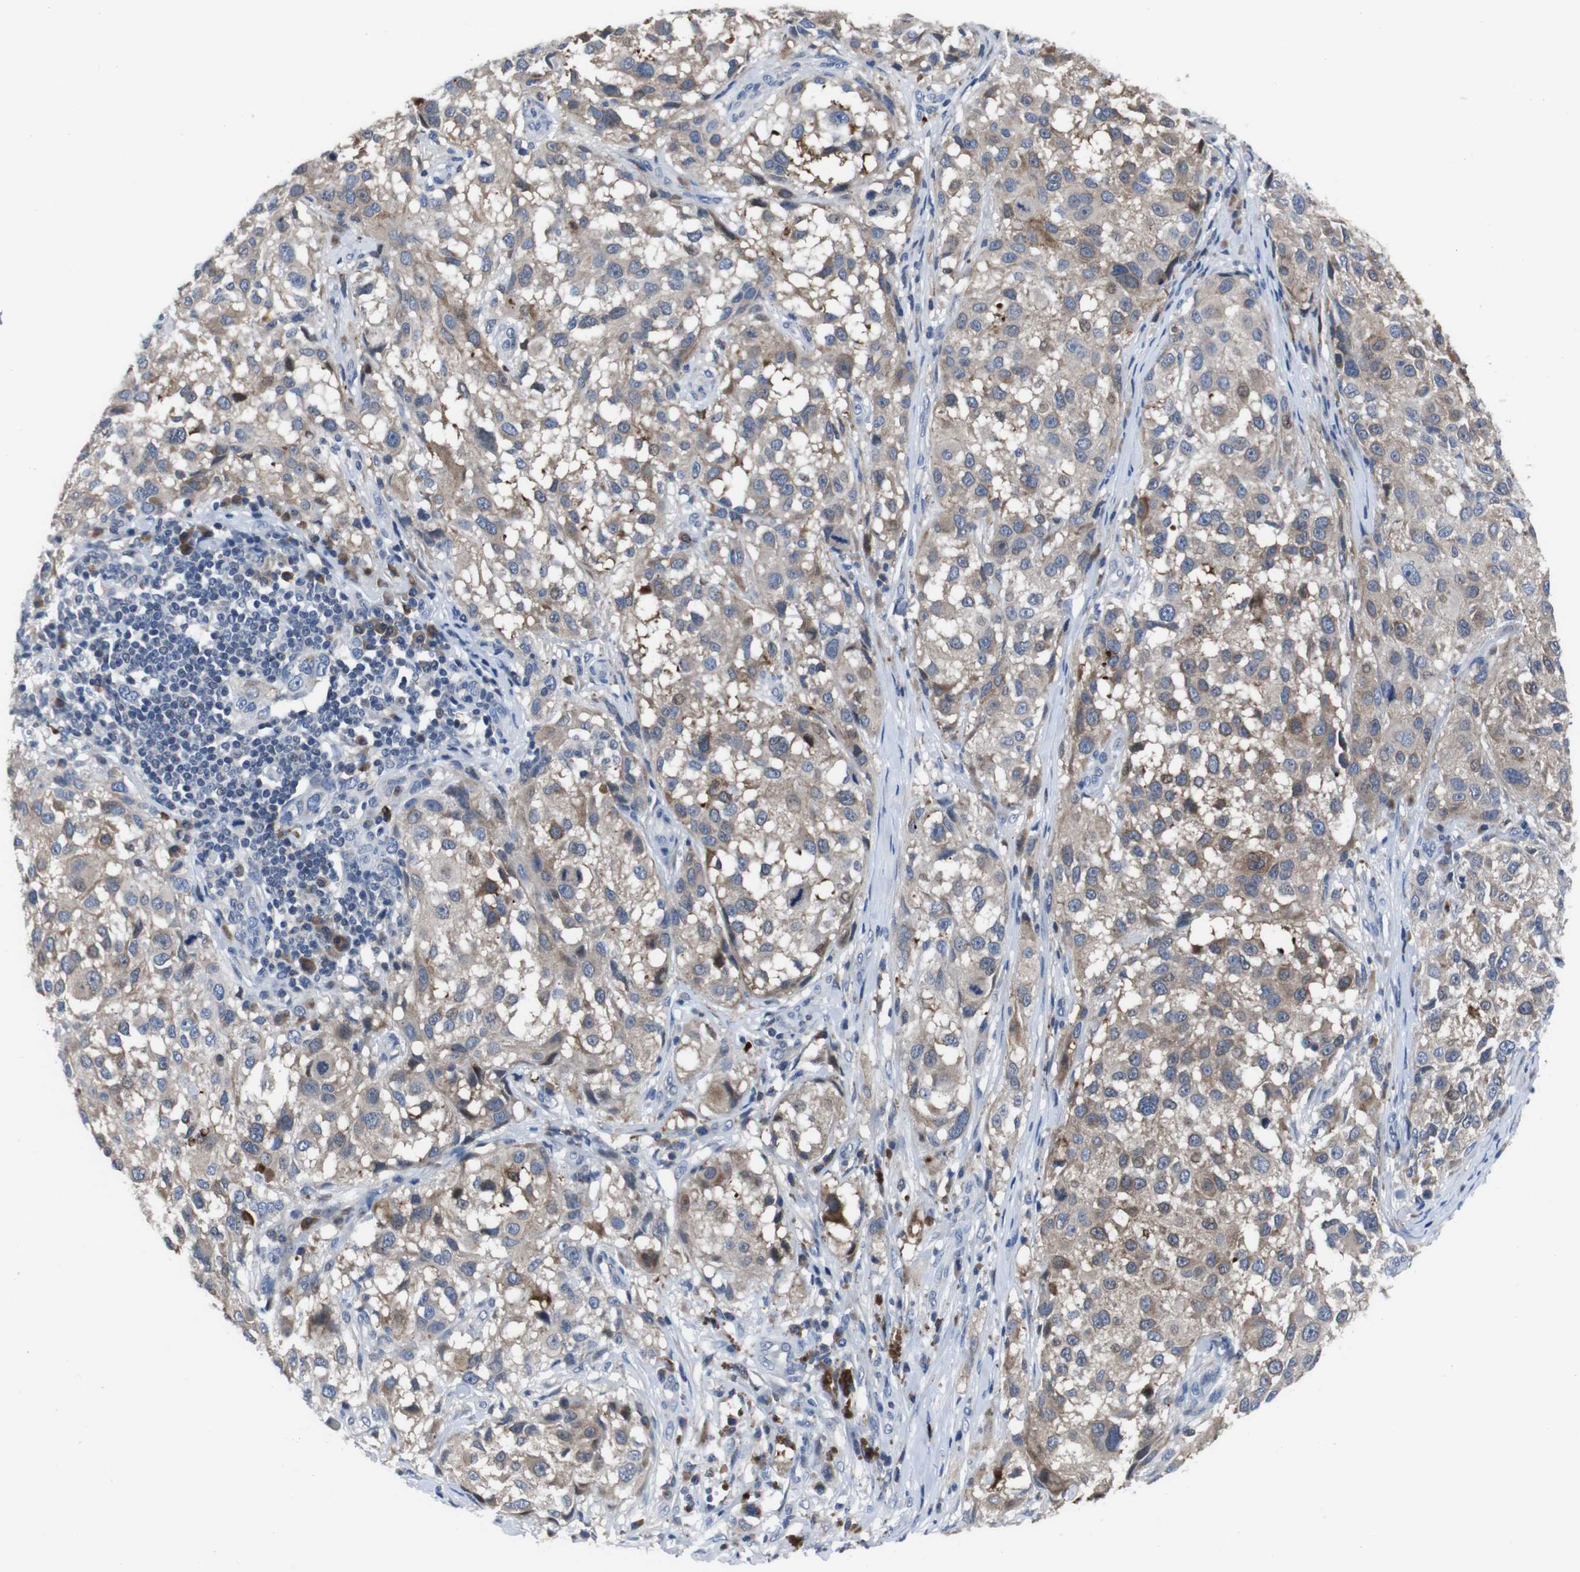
{"staining": {"intensity": "moderate", "quantity": ">75%", "location": "cytoplasmic/membranous"}, "tissue": "melanoma", "cell_type": "Tumor cells", "image_type": "cancer", "snomed": [{"axis": "morphology", "description": "Necrosis, NOS"}, {"axis": "morphology", "description": "Malignant melanoma, NOS"}, {"axis": "topography", "description": "Skin"}], "caption": "A histopathology image of human melanoma stained for a protein reveals moderate cytoplasmic/membranous brown staining in tumor cells.", "gene": "SEMA4B", "patient": {"sex": "female", "age": 87}}